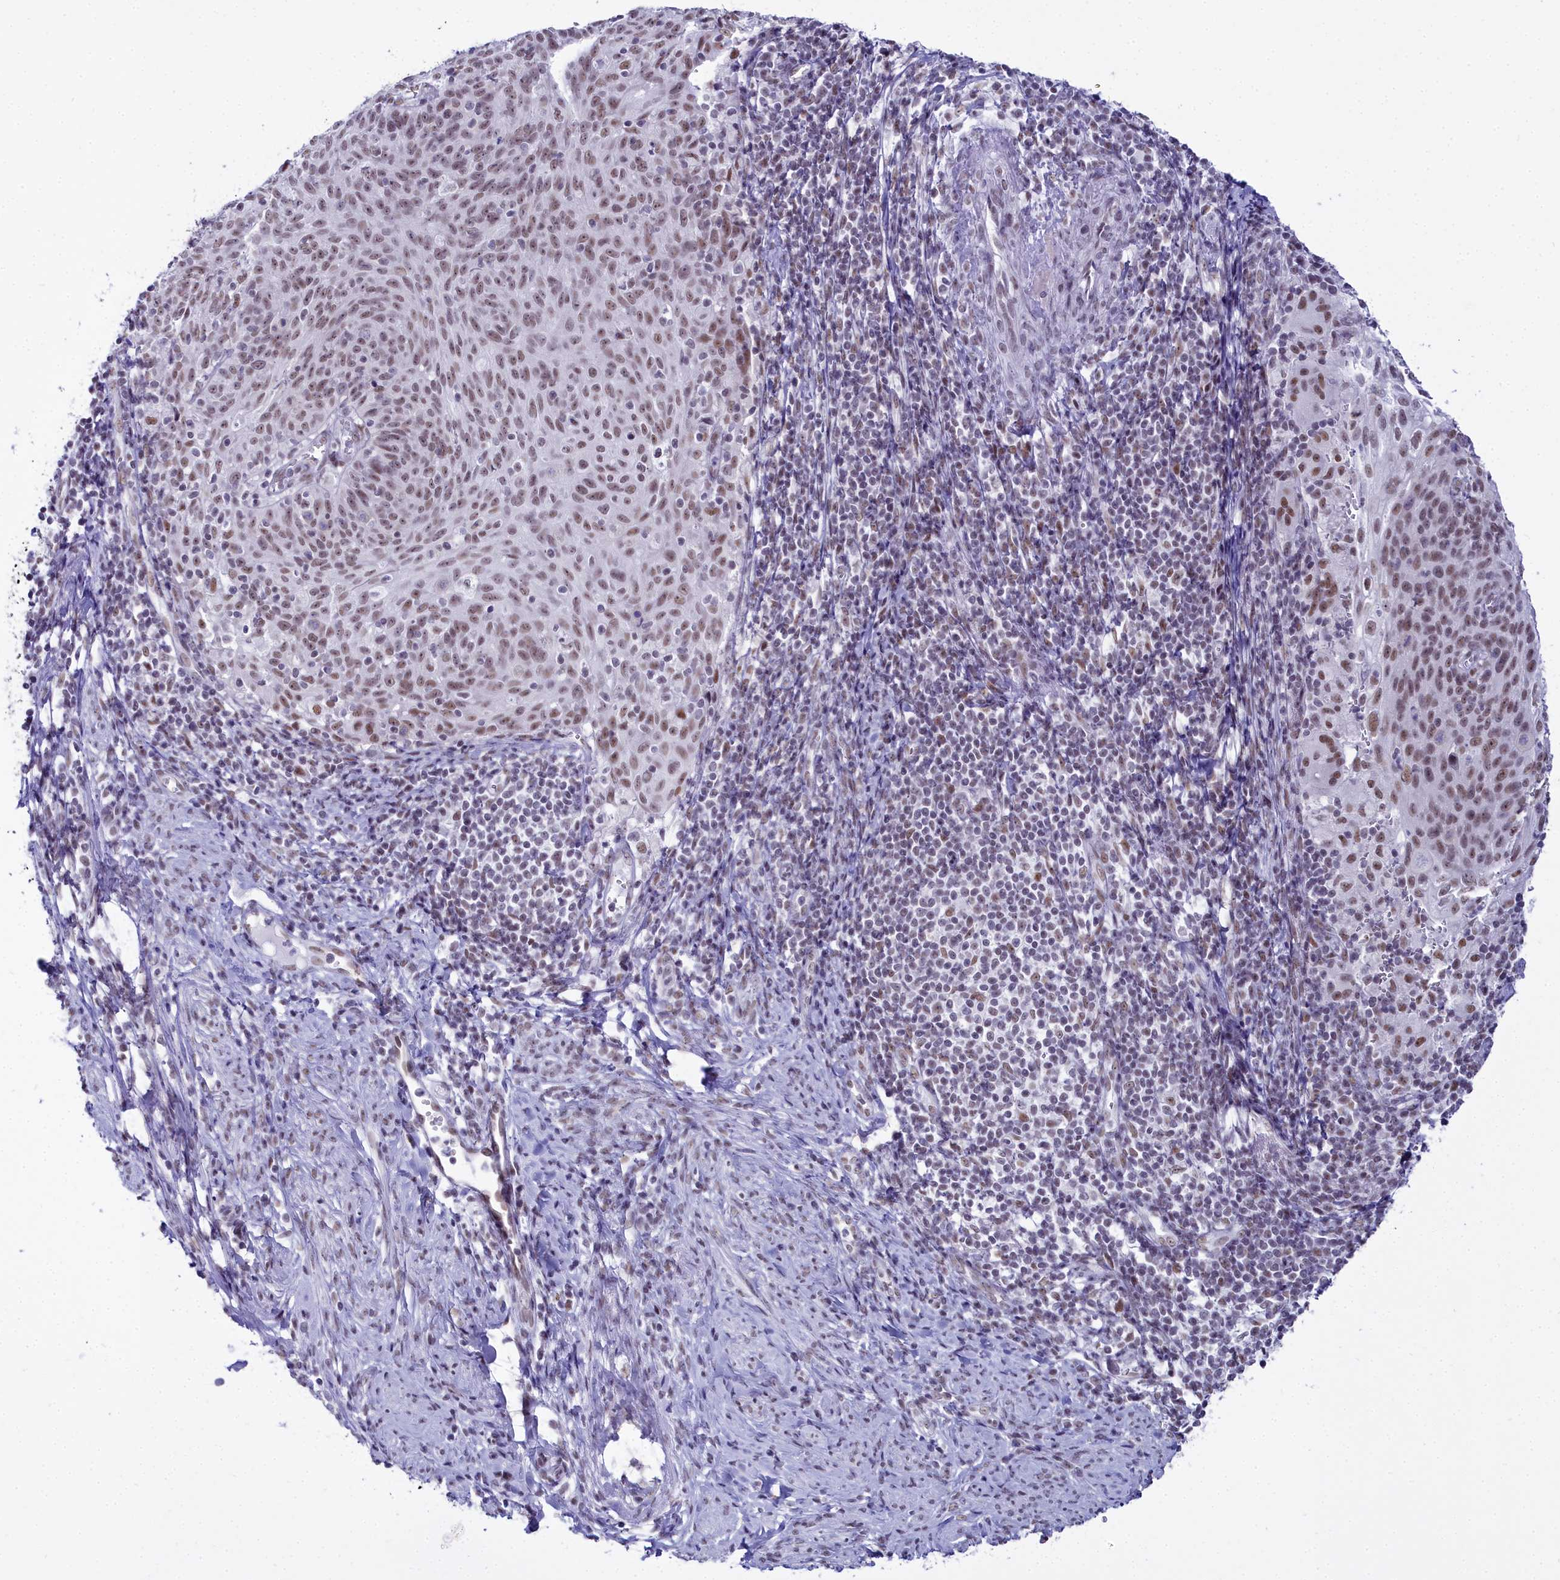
{"staining": {"intensity": "moderate", "quantity": ">75%", "location": "nuclear"}, "tissue": "cervical cancer", "cell_type": "Tumor cells", "image_type": "cancer", "snomed": [{"axis": "morphology", "description": "Squamous cell carcinoma, NOS"}, {"axis": "topography", "description": "Cervix"}], "caption": "A histopathology image of cervical cancer stained for a protein shows moderate nuclear brown staining in tumor cells. (DAB IHC with brightfield microscopy, high magnification).", "gene": "RBM12", "patient": {"sex": "female", "age": 70}}